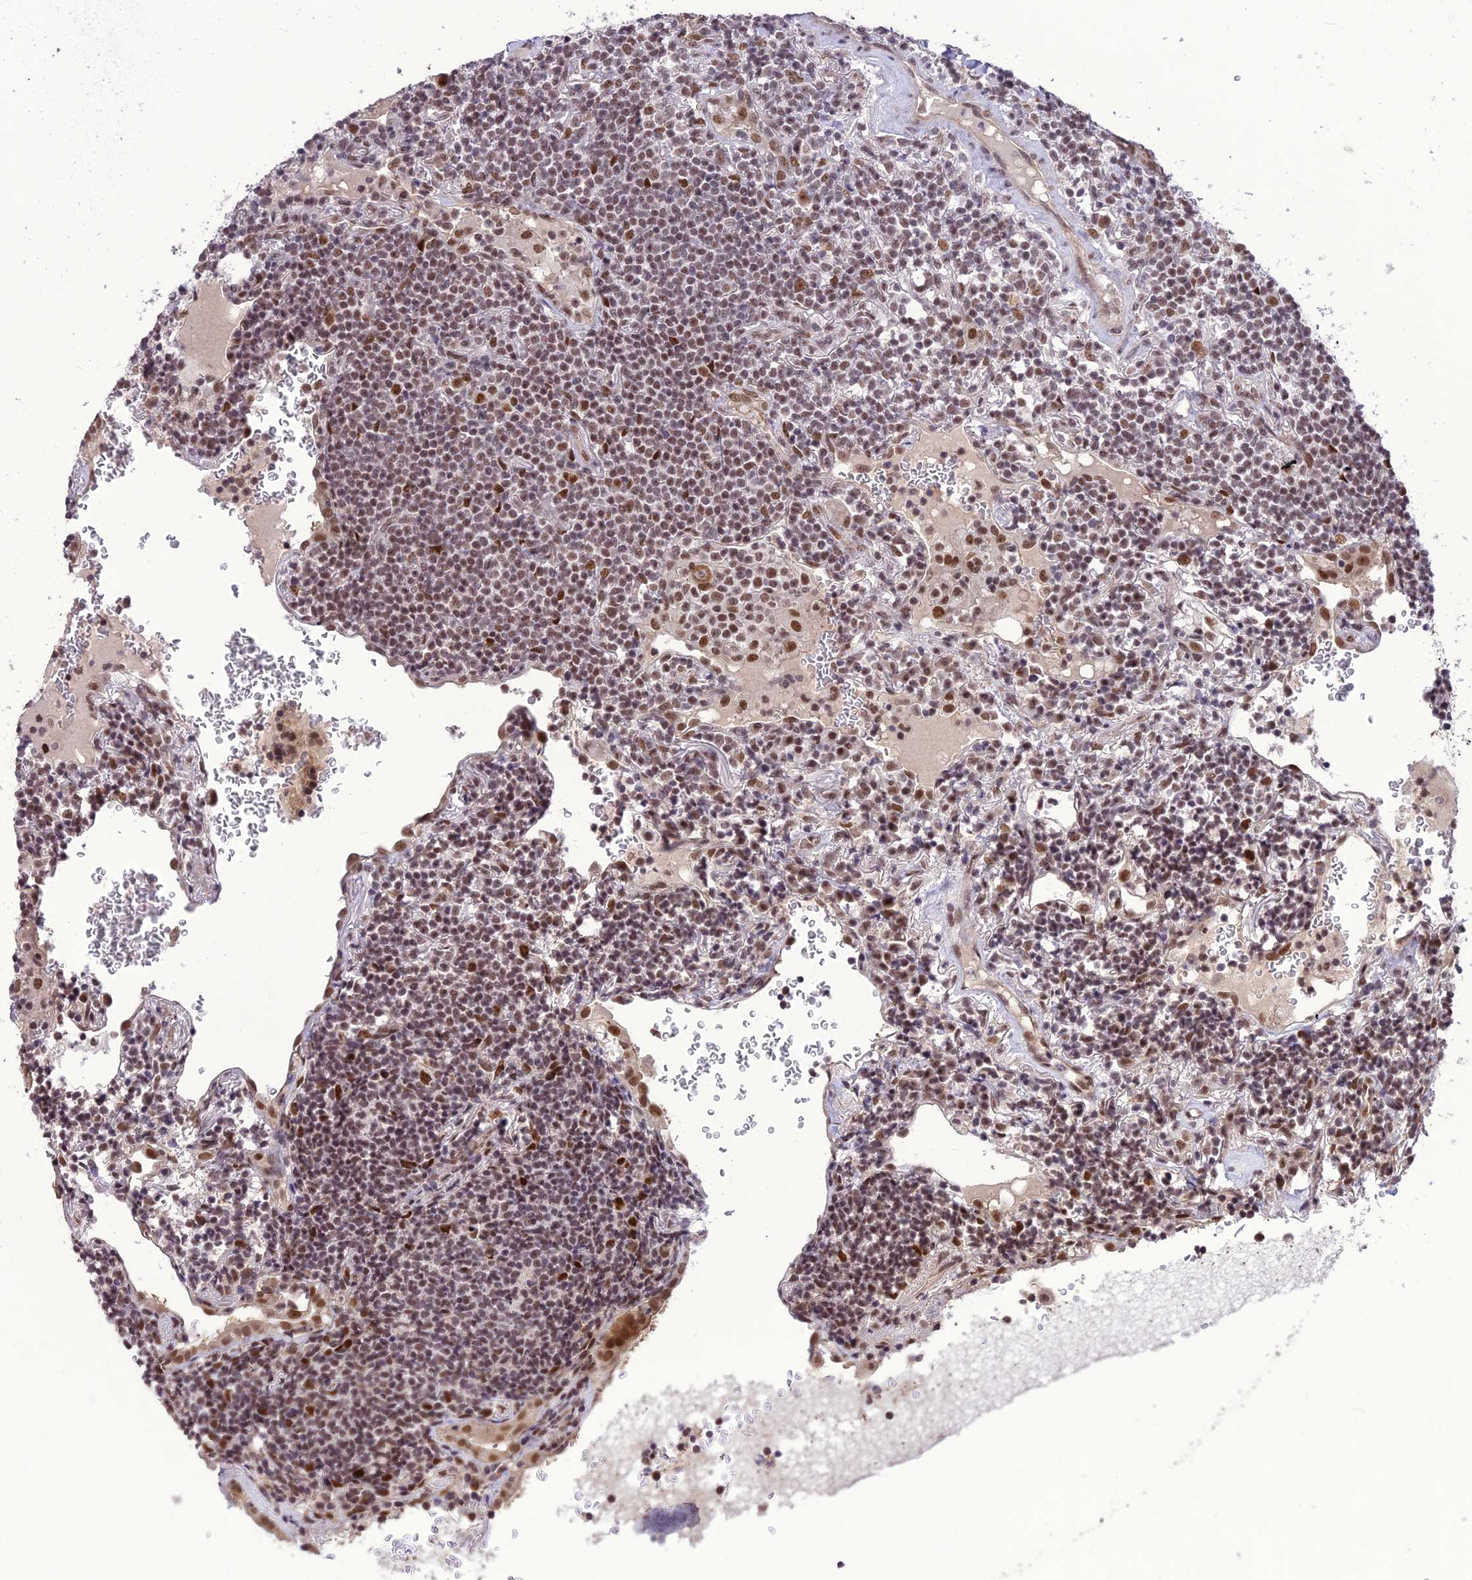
{"staining": {"intensity": "moderate", "quantity": "25%-75%", "location": "nuclear"}, "tissue": "lymphoma", "cell_type": "Tumor cells", "image_type": "cancer", "snomed": [{"axis": "morphology", "description": "Malignant lymphoma, non-Hodgkin's type, Low grade"}, {"axis": "topography", "description": "Lung"}], "caption": "The histopathology image exhibits immunohistochemical staining of lymphoma. There is moderate nuclear staining is identified in about 25%-75% of tumor cells.", "gene": "DIS3", "patient": {"sex": "female", "age": 71}}